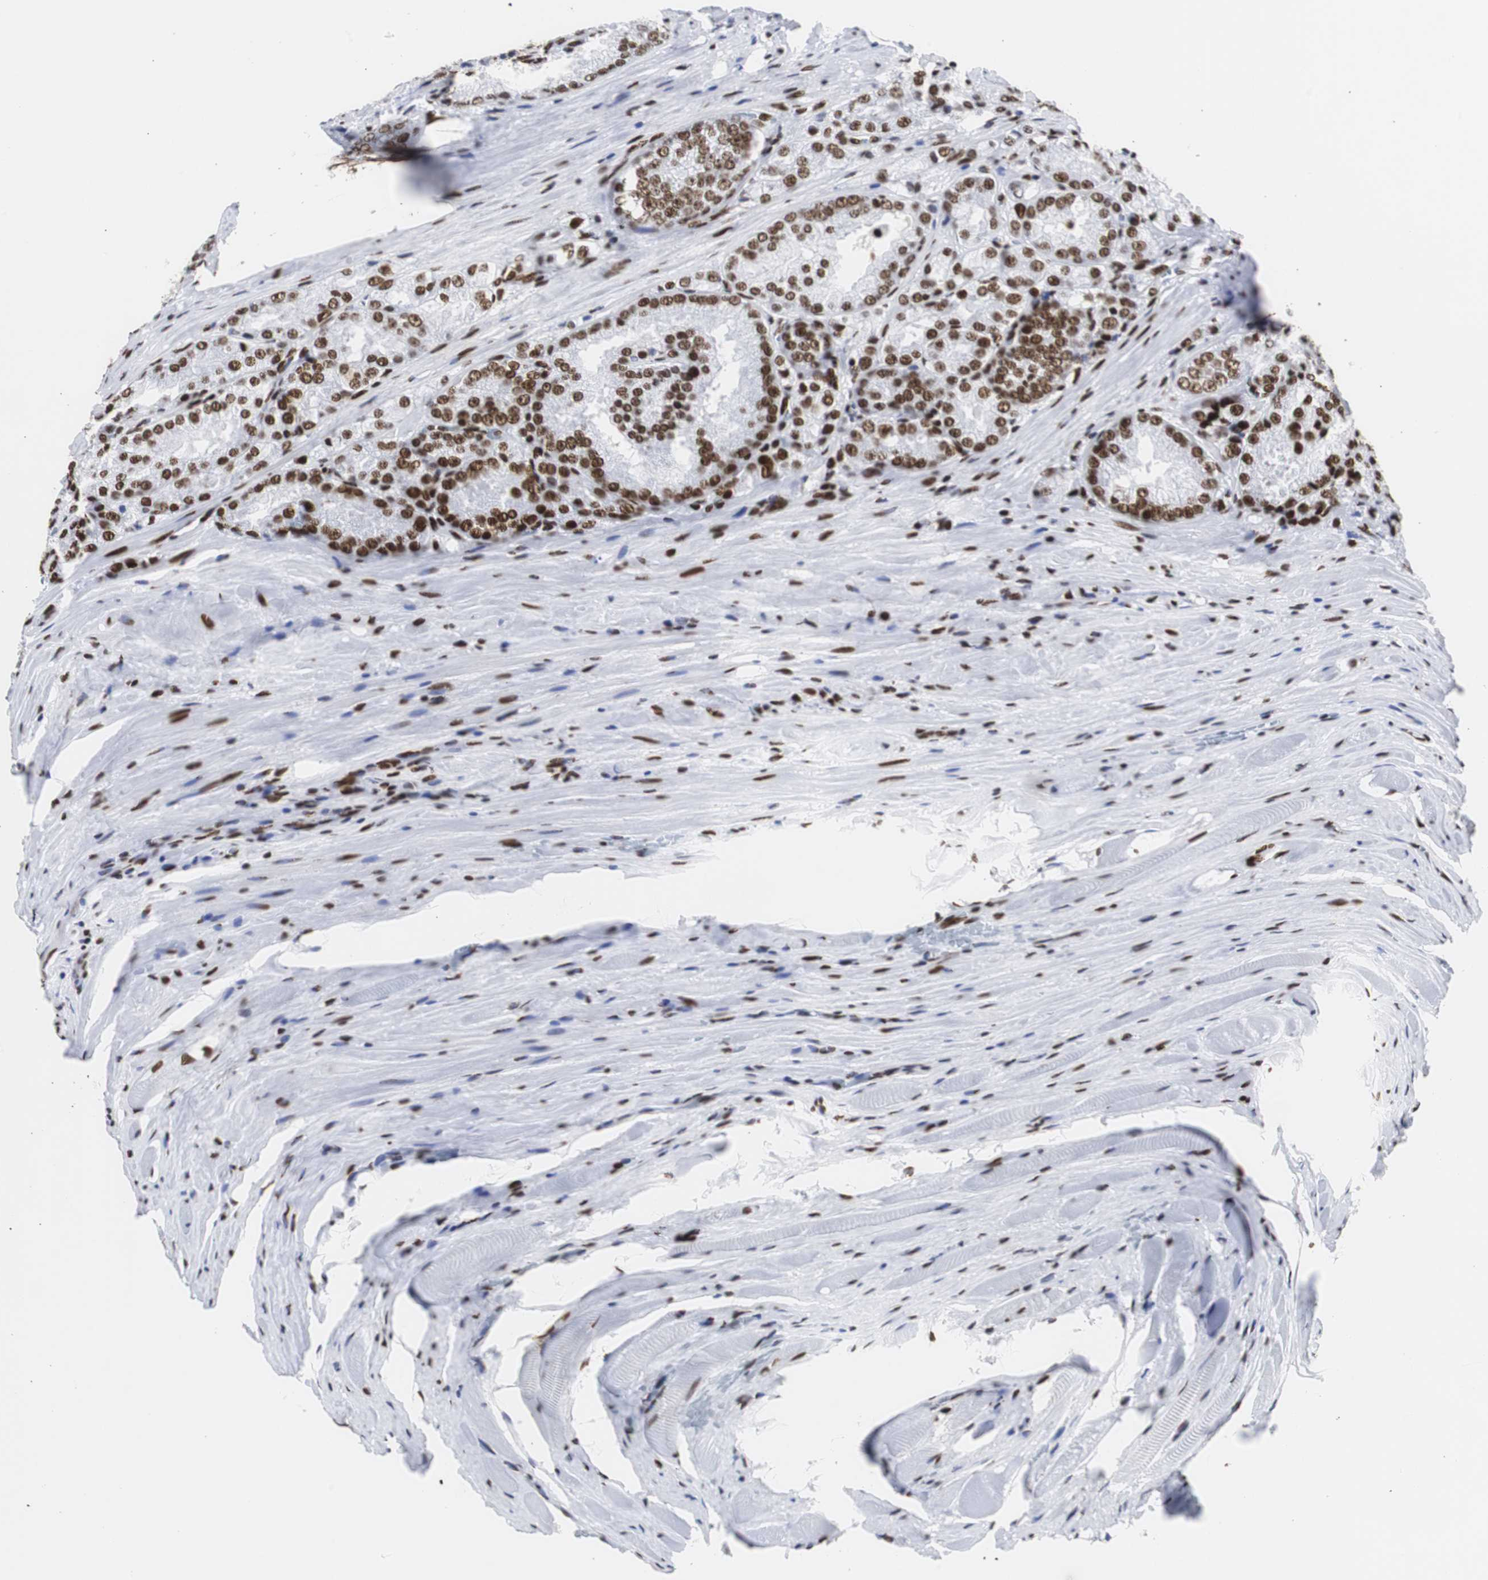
{"staining": {"intensity": "strong", "quantity": ">75%", "location": "nuclear"}, "tissue": "prostate cancer", "cell_type": "Tumor cells", "image_type": "cancer", "snomed": [{"axis": "morphology", "description": "Adenocarcinoma, Low grade"}, {"axis": "topography", "description": "Prostate"}], "caption": "About >75% of tumor cells in human prostate cancer (adenocarcinoma (low-grade)) show strong nuclear protein positivity as visualized by brown immunohistochemical staining.", "gene": "HNRNPH2", "patient": {"sex": "male", "age": 64}}